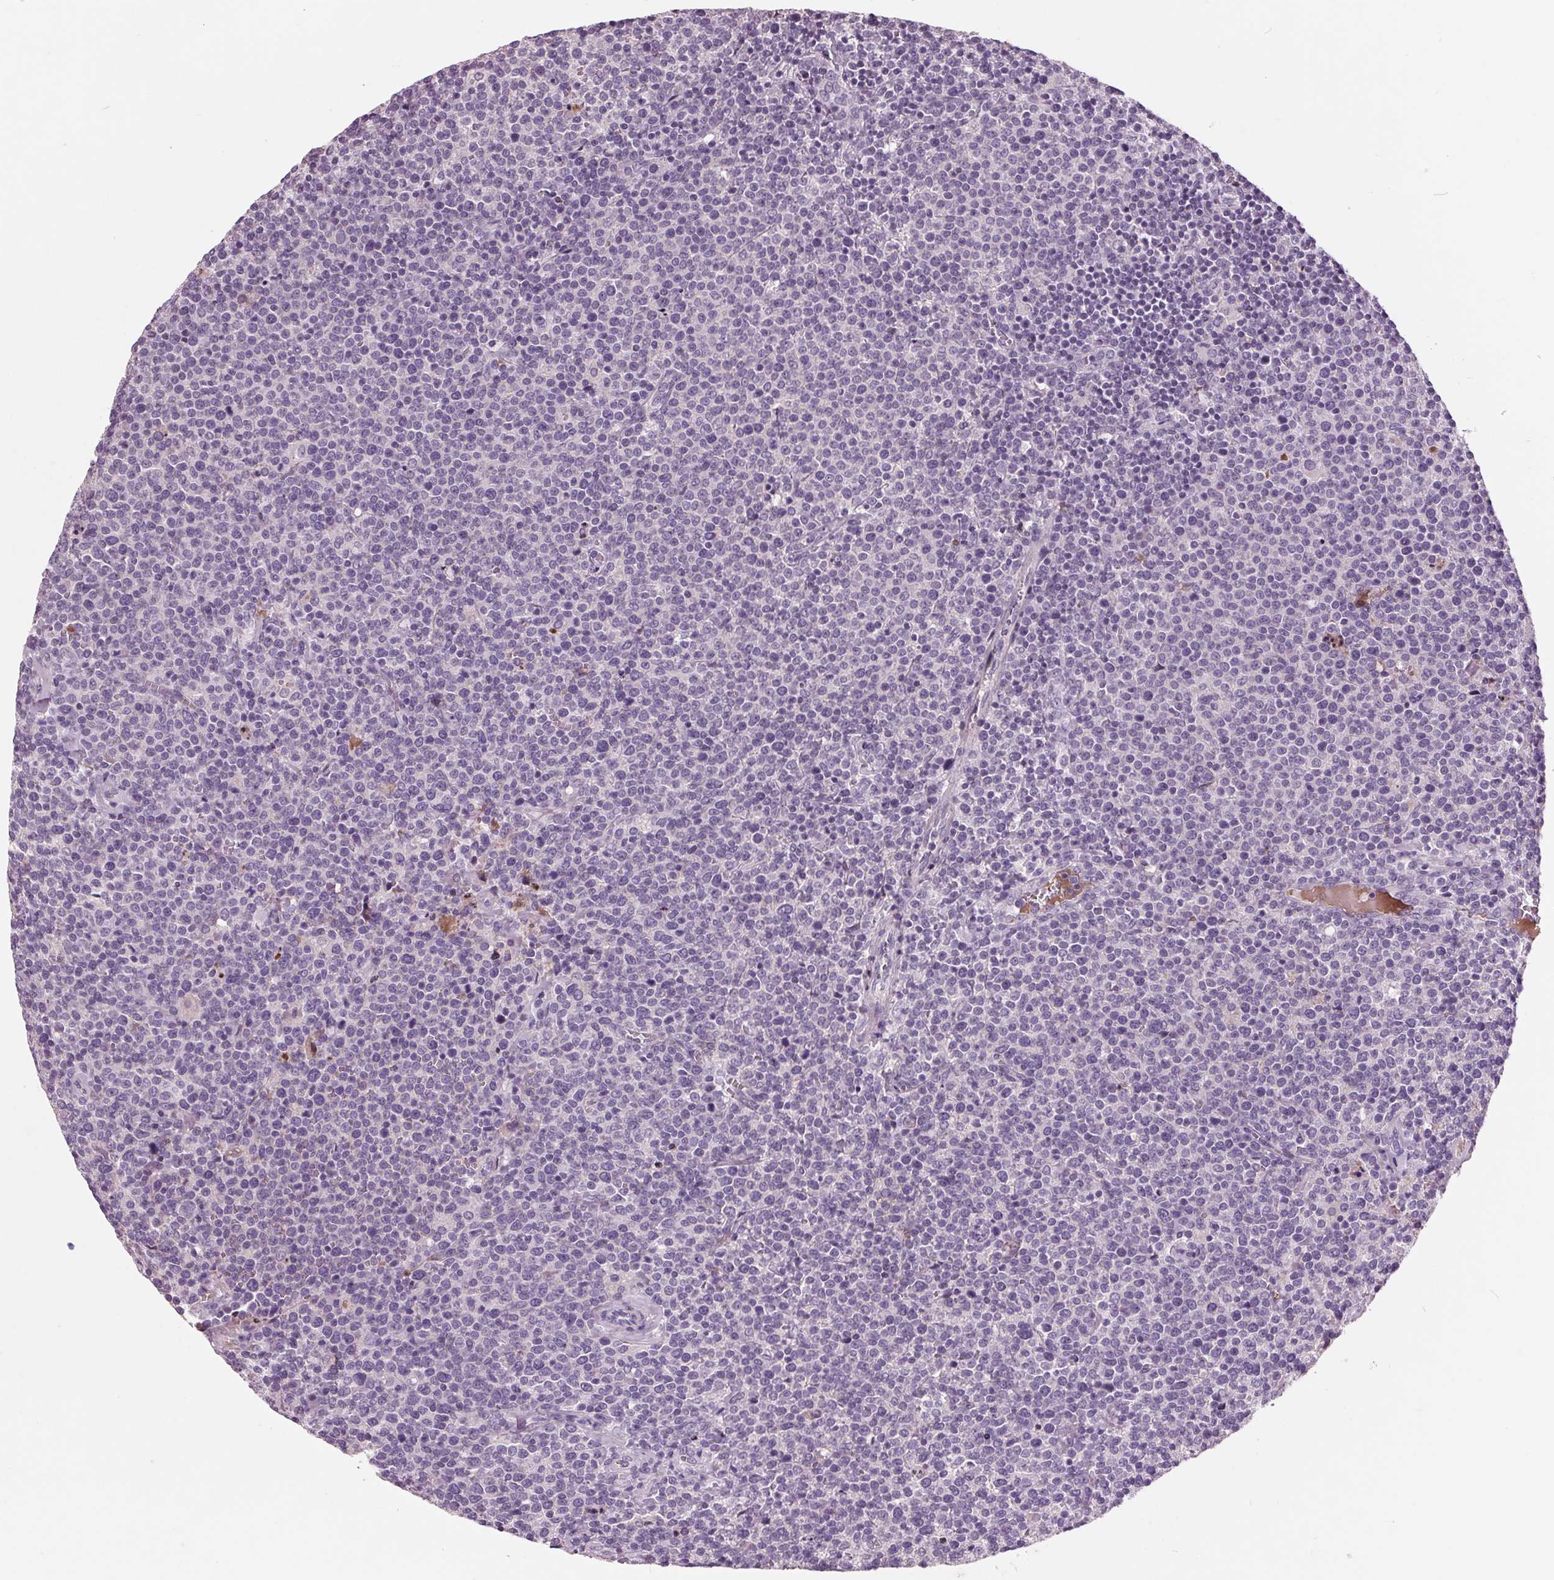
{"staining": {"intensity": "negative", "quantity": "none", "location": "none"}, "tissue": "lymphoma", "cell_type": "Tumor cells", "image_type": "cancer", "snomed": [{"axis": "morphology", "description": "Malignant lymphoma, non-Hodgkin's type, High grade"}, {"axis": "topography", "description": "Lymph node"}], "caption": "Malignant lymphoma, non-Hodgkin's type (high-grade) stained for a protein using immunohistochemistry reveals no expression tumor cells.", "gene": "C6", "patient": {"sex": "male", "age": 61}}